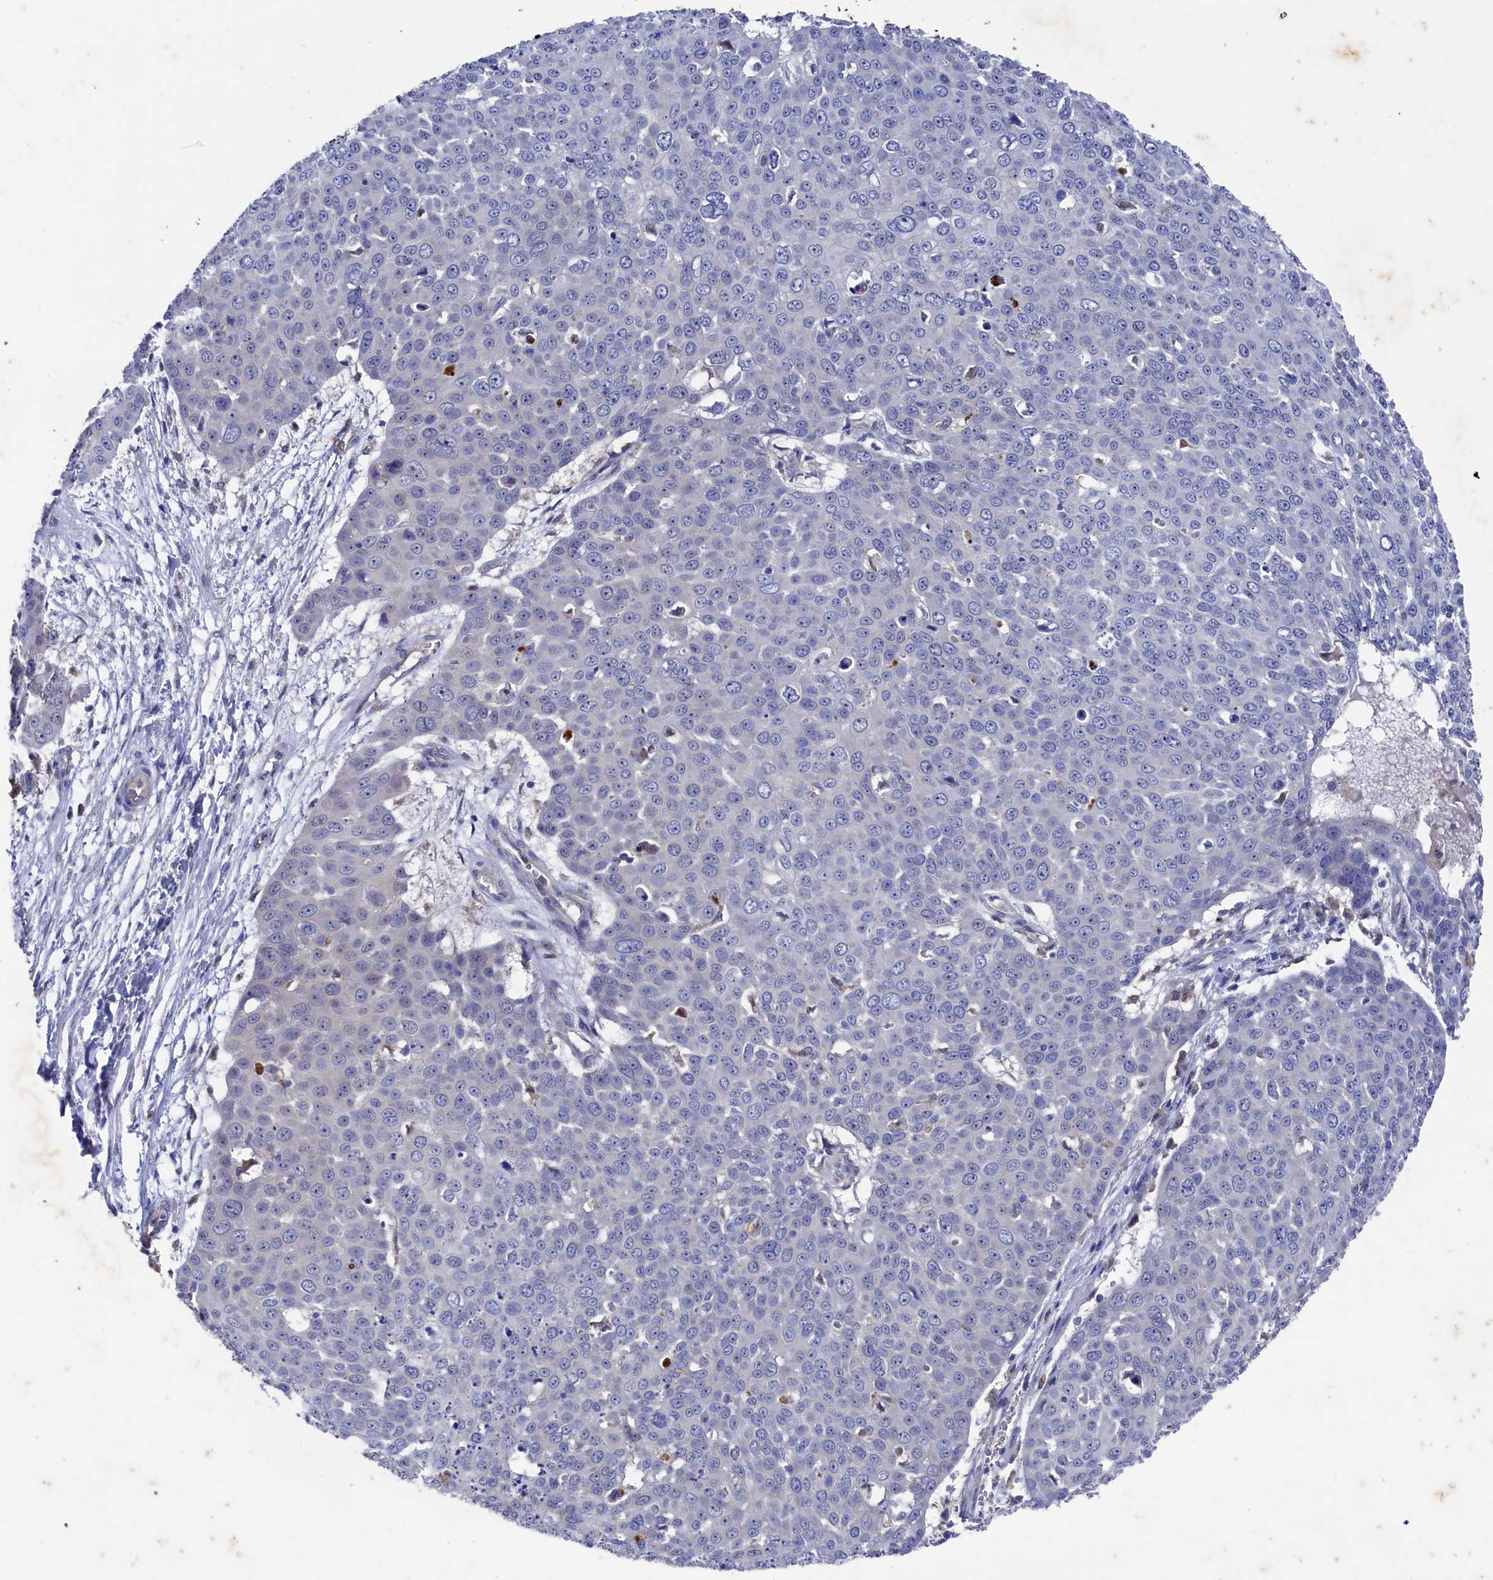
{"staining": {"intensity": "negative", "quantity": "none", "location": "none"}, "tissue": "skin cancer", "cell_type": "Tumor cells", "image_type": "cancer", "snomed": [{"axis": "morphology", "description": "Squamous cell carcinoma, NOS"}, {"axis": "topography", "description": "Skin"}], "caption": "Tumor cells show no significant protein expression in skin cancer.", "gene": "RNH1", "patient": {"sex": "male", "age": 71}}